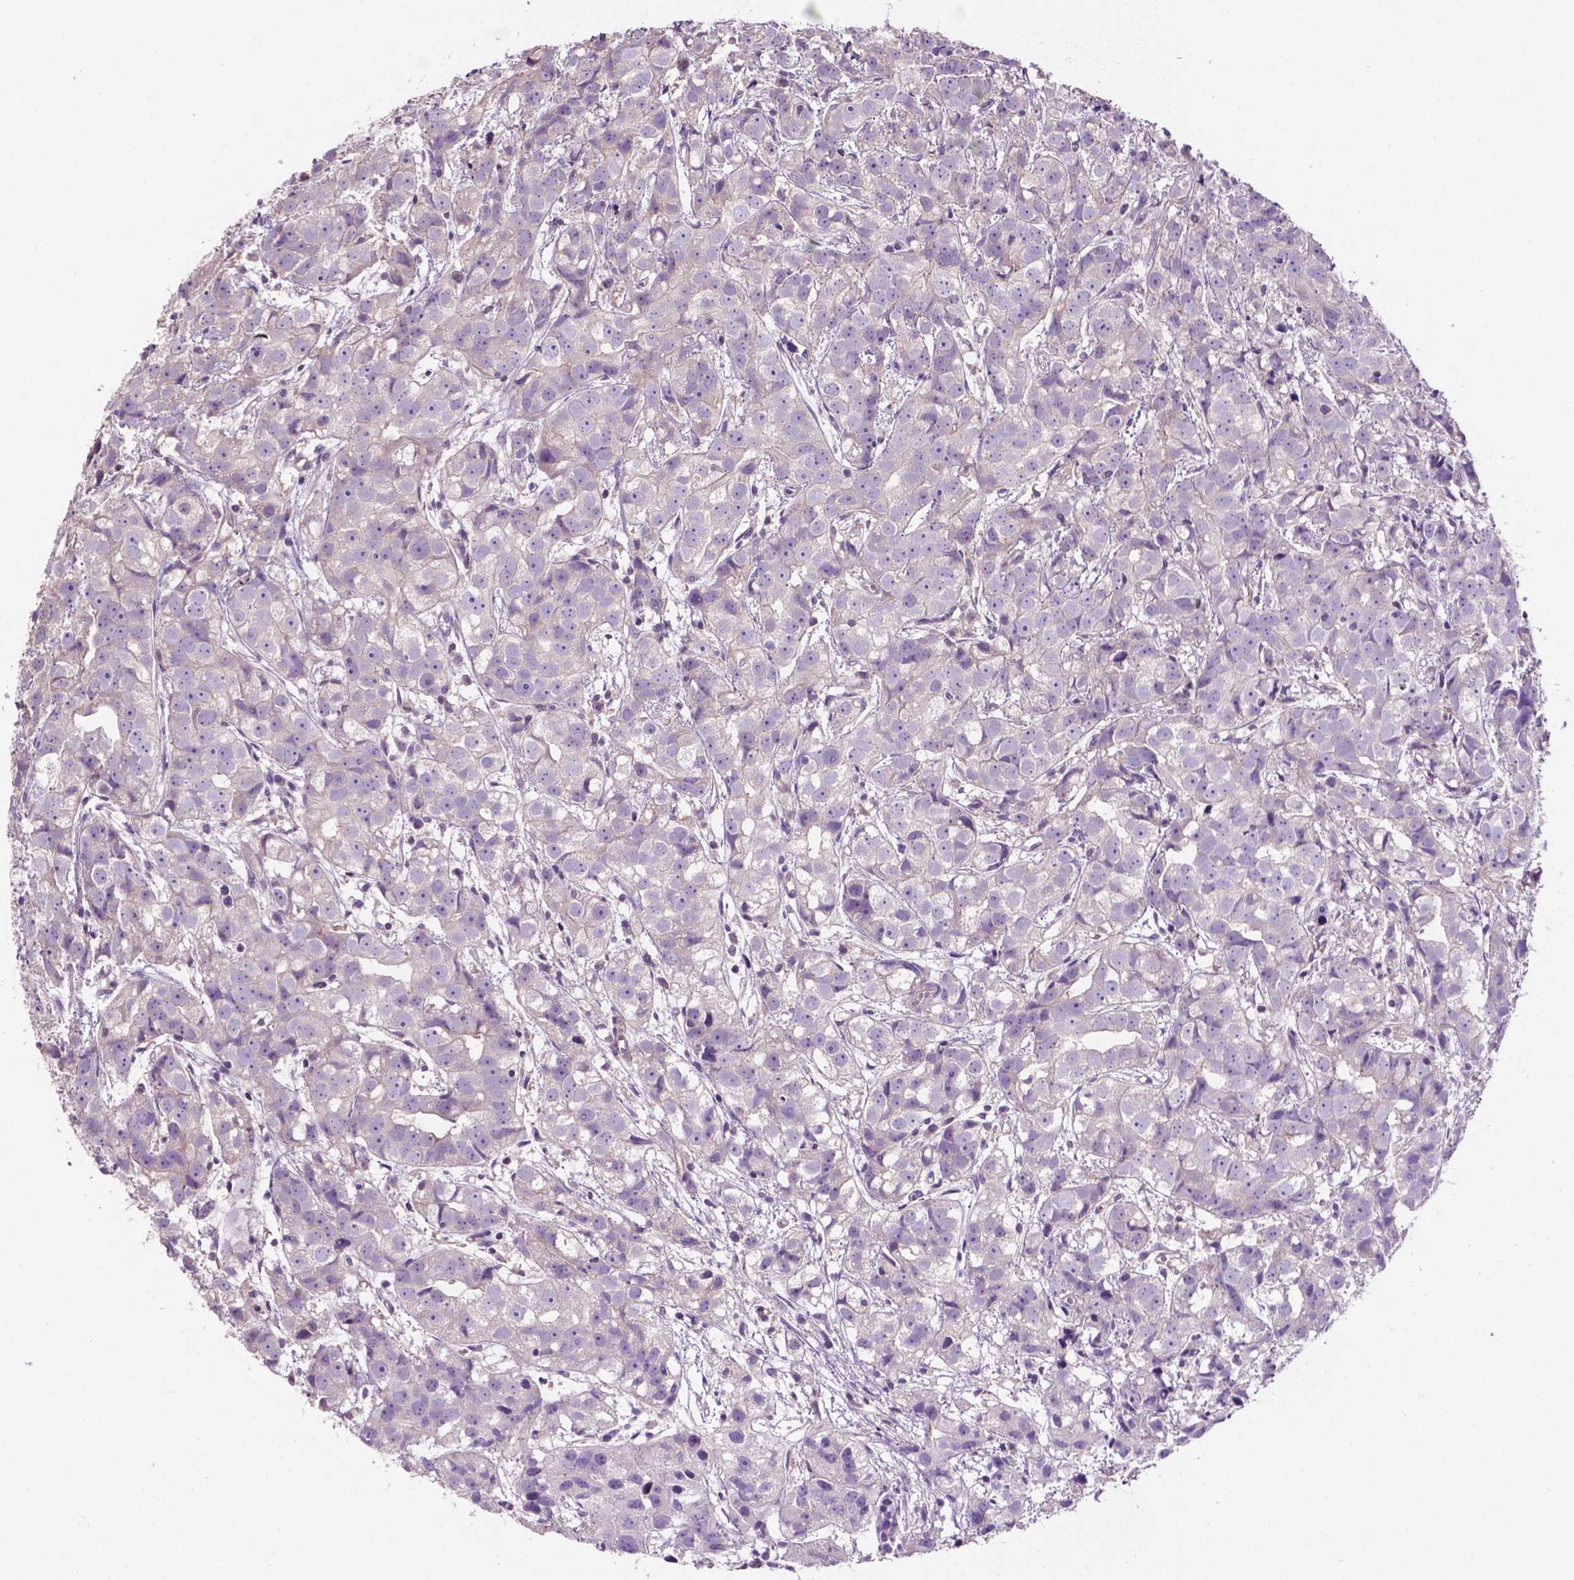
{"staining": {"intensity": "negative", "quantity": "none", "location": "none"}, "tissue": "prostate cancer", "cell_type": "Tumor cells", "image_type": "cancer", "snomed": [{"axis": "morphology", "description": "Adenocarcinoma, High grade"}, {"axis": "topography", "description": "Prostate"}], "caption": "This is an immunohistochemistry image of human prostate adenocarcinoma (high-grade). There is no expression in tumor cells.", "gene": "ARL5C", "patient": {"sex": "male", "age": 68}}